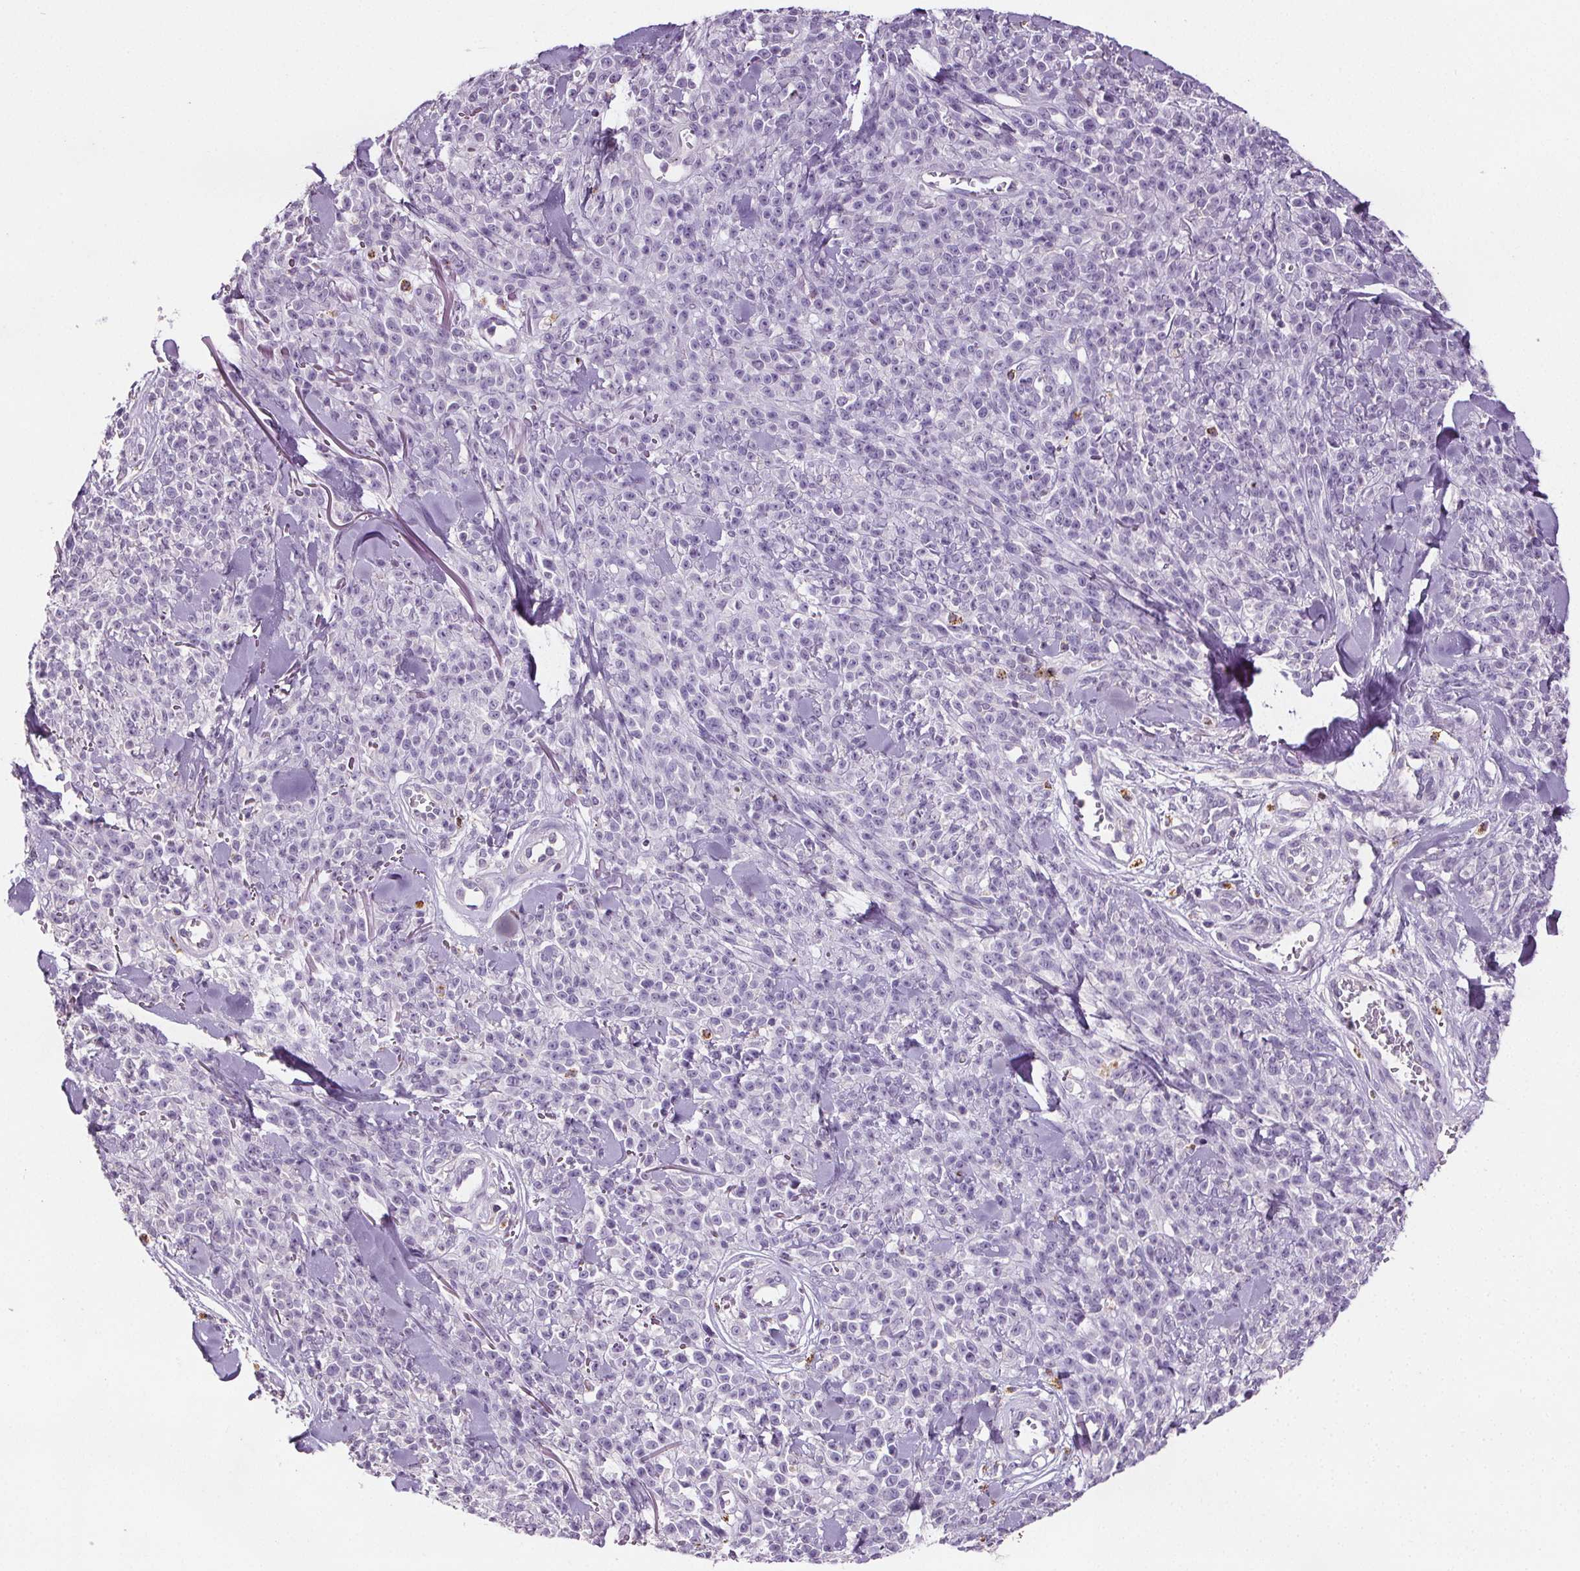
{"staining": {"intensity": "negative", "quantity": "none", "location": "none"}, "tissue": "melanoma", "cell_type": "Tumor cells", "image_type": "cancer", "snomed": [{"axis": "morphology", "description": "Malignant melanoma, NOS"}, {"axis": "topography", "description": "Skin"}, {"axis": "topography", "description": "Skin of trunk"}], "caption": "This is an immunohistochemistry (IHC) image of human malignant melanoma. There is no expression in tumor cells.", "gene": "C19orf84", "patient": {"sex": "male", "age": 74}}